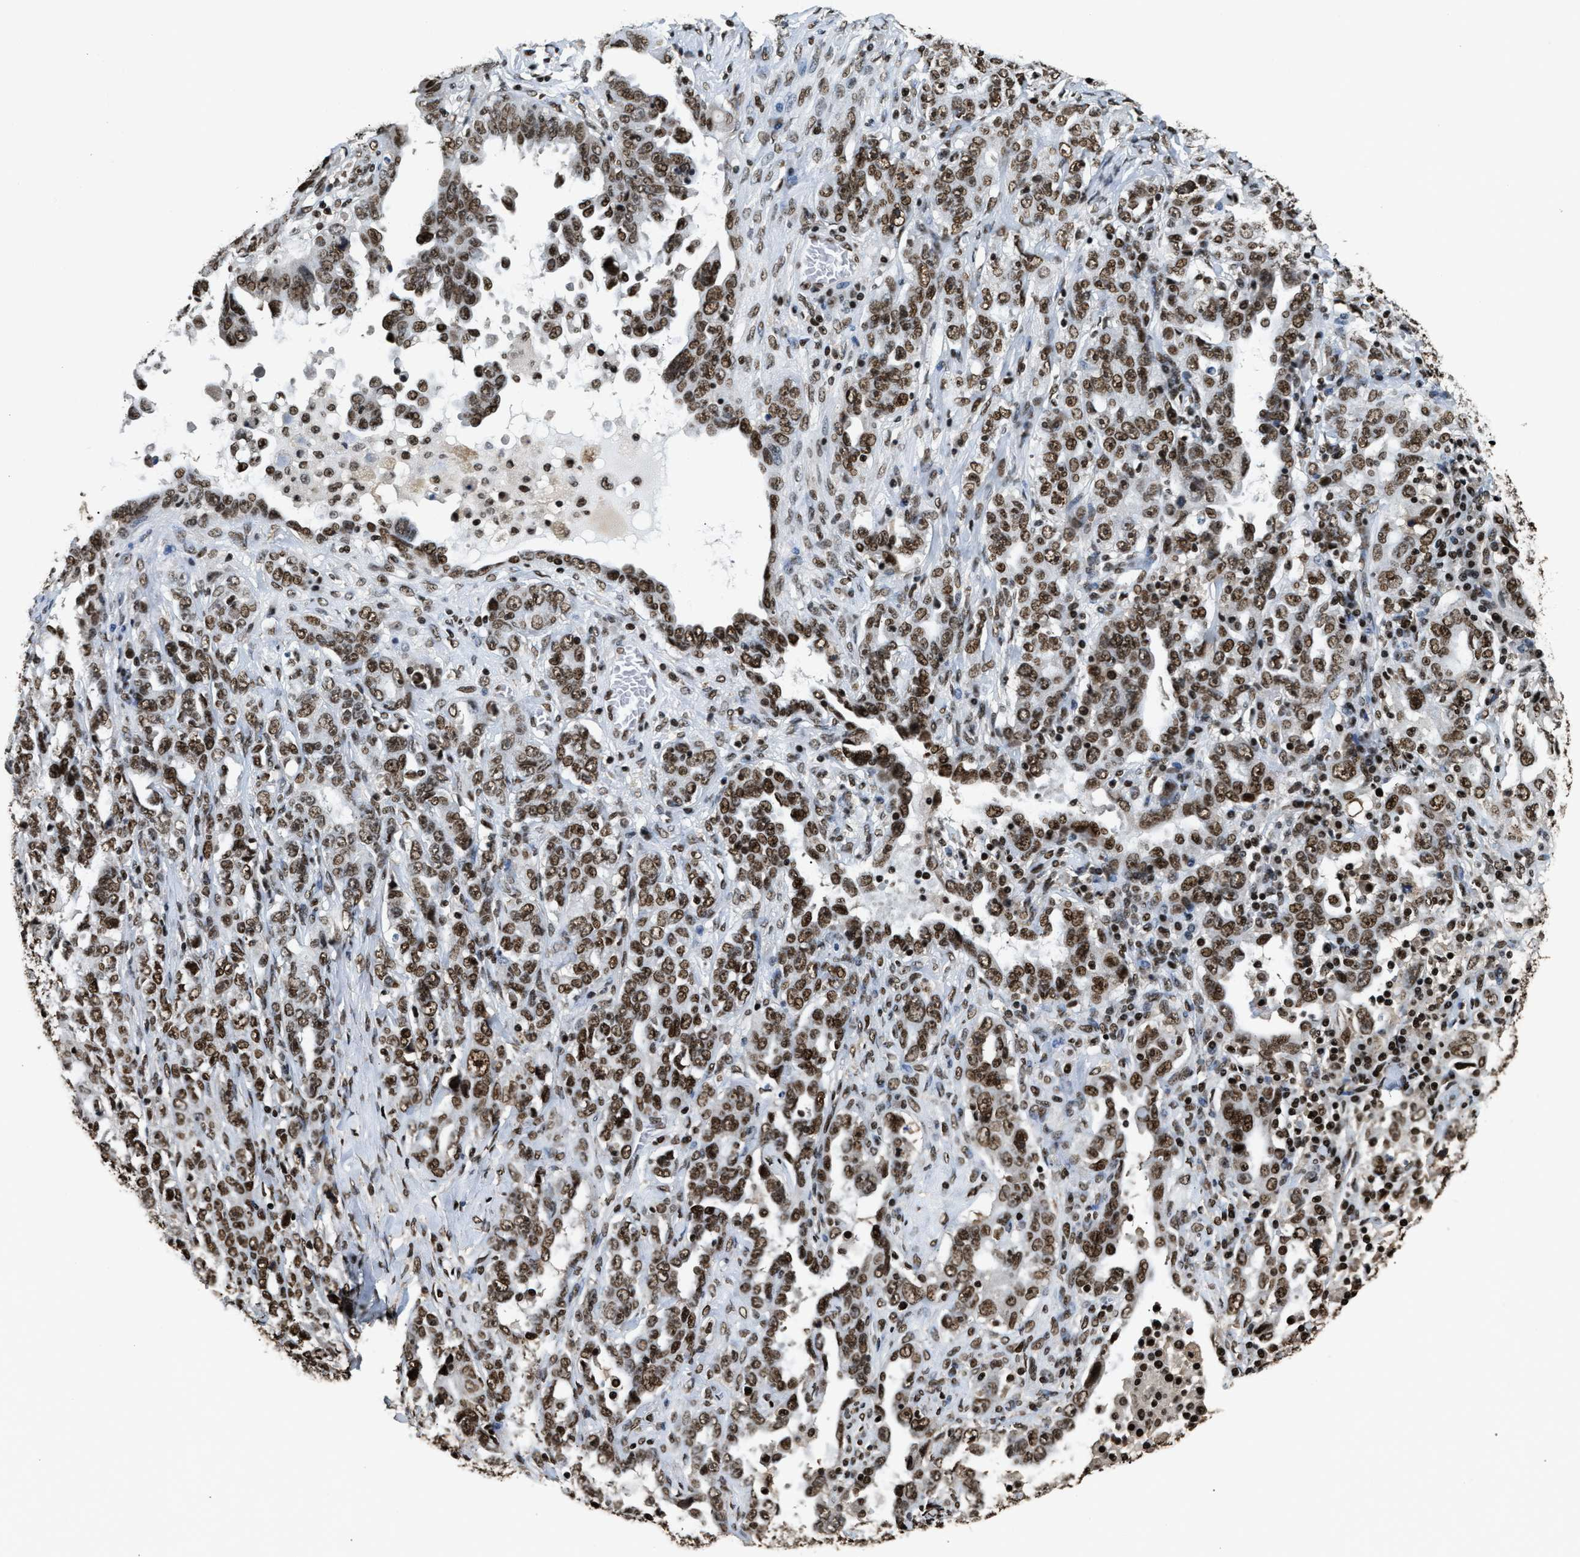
{"staining": {"intensity": "moderate", "quantity": ">75%", "location": "nuclear"}, "tissue": "ovarian cancer", "cell_type": "Tumor cells", "image_type": "cancer", "snomed": [{"axis": "morphology", "description": "Carcinoma, endometroid"}, {"axis": "topography", "description": "Ovary"}], "caption": "A high-resolution image shows immunohistochemistry staining of ovarian cancer (endometroid carcinoma), which shows moderate nuclear positivity in about >75% of tumor cells.", "gene": "RAD21", "patient": {"sex": "female", "age": 62}}